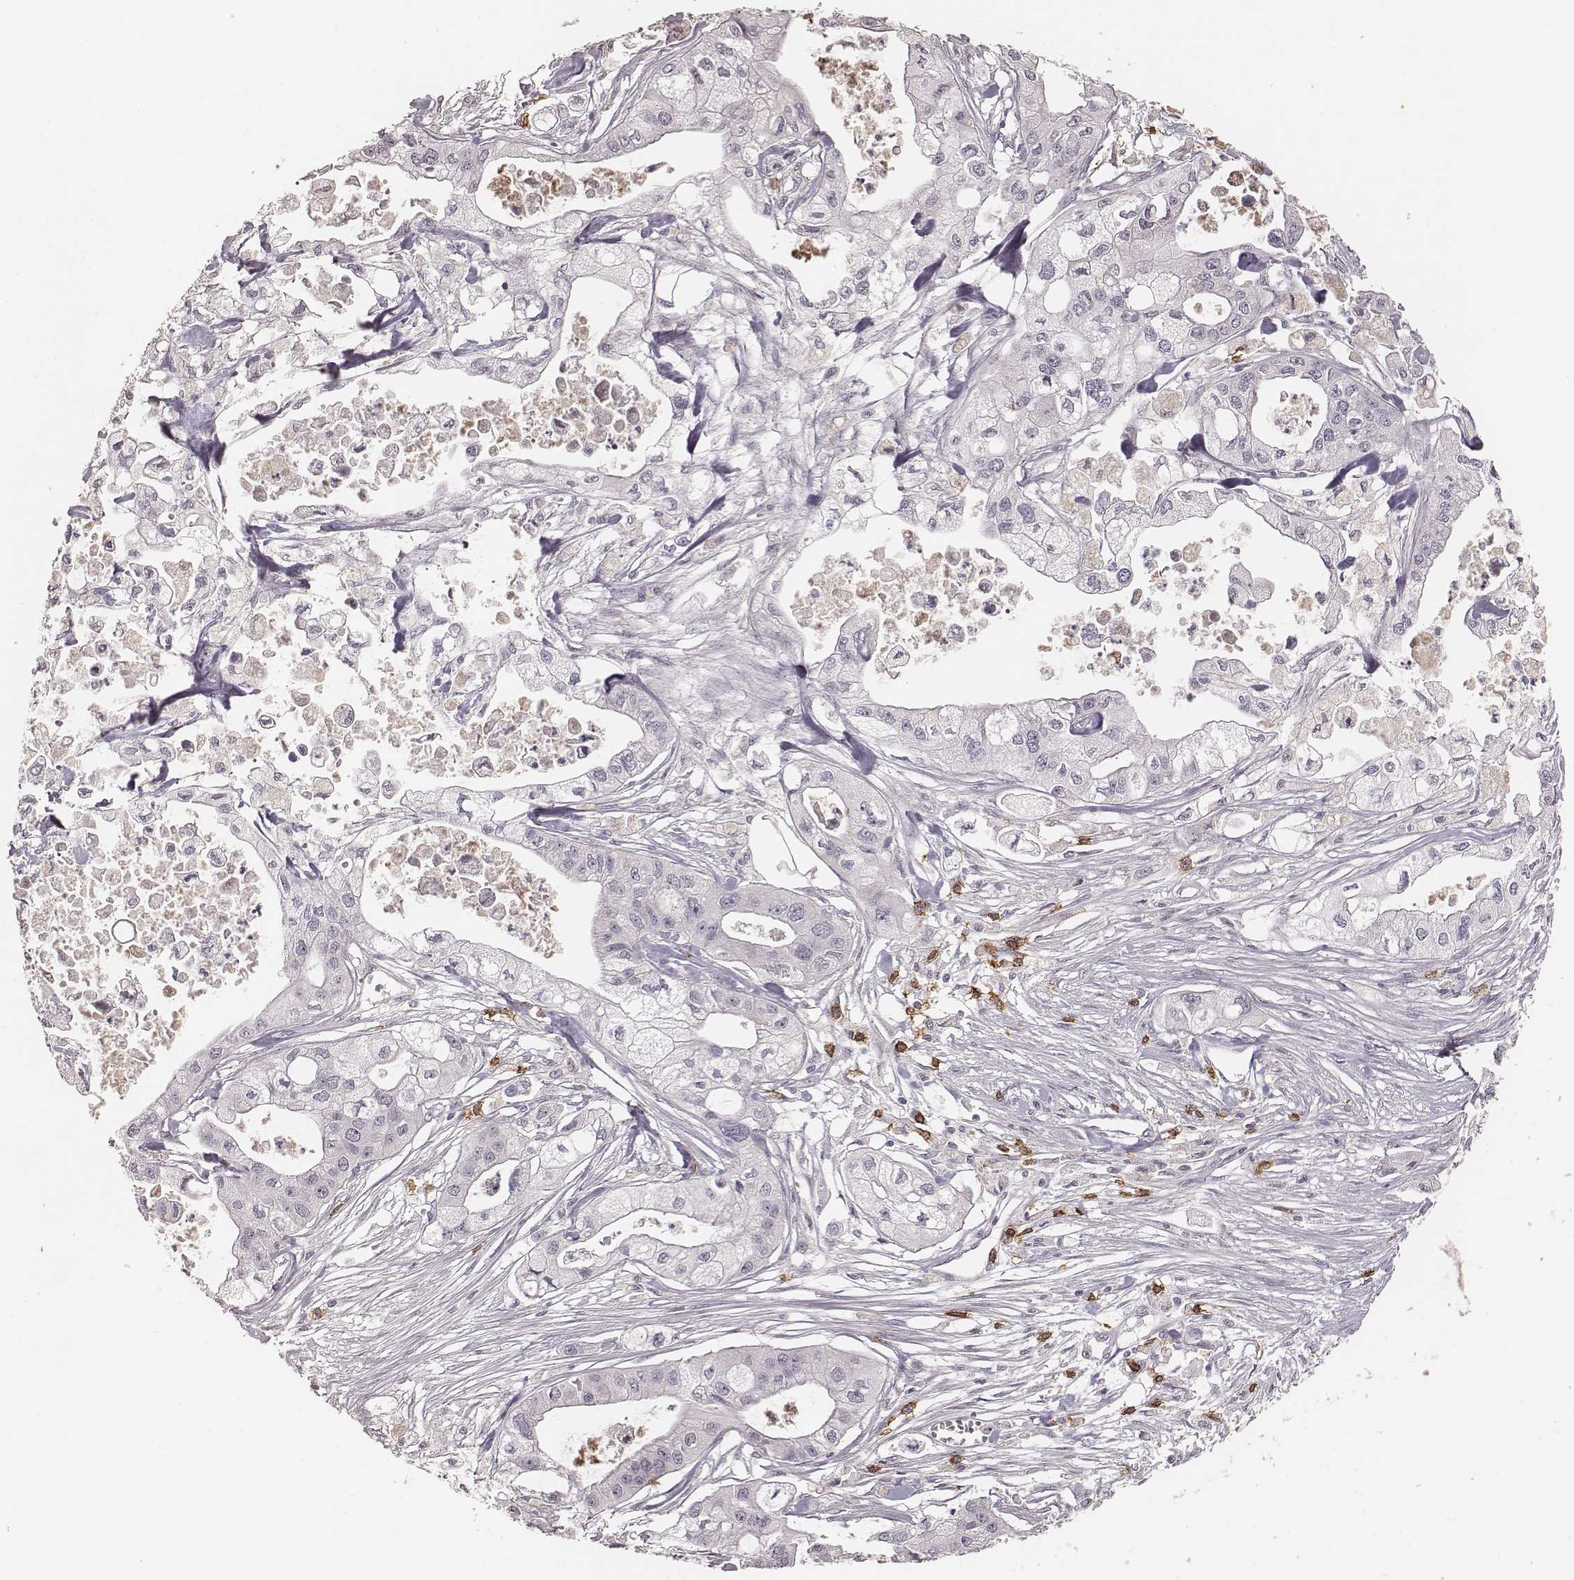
{"staining": {"intensity": "negative", "quantity": "none", "location": "none"}, "tissue": "pancreatic cancer", "cell_type": "Tumor cells", "image_type": "cancer", "snomed": [{"axis": "morphology", "description": "Adenocarcinoma, NOS"}, {"axis": "topography", "description": "Pancreas"}], "caption": "This histopathology image is of adenocarcinoma (pancreatic) stained with immunohistochemistry to label a protein in brown with the nuclei are counter-stained blue. There is no positivity in tumor cells.", "gene": "CD8A", "patient": {"sex": "male", "age": 70}}